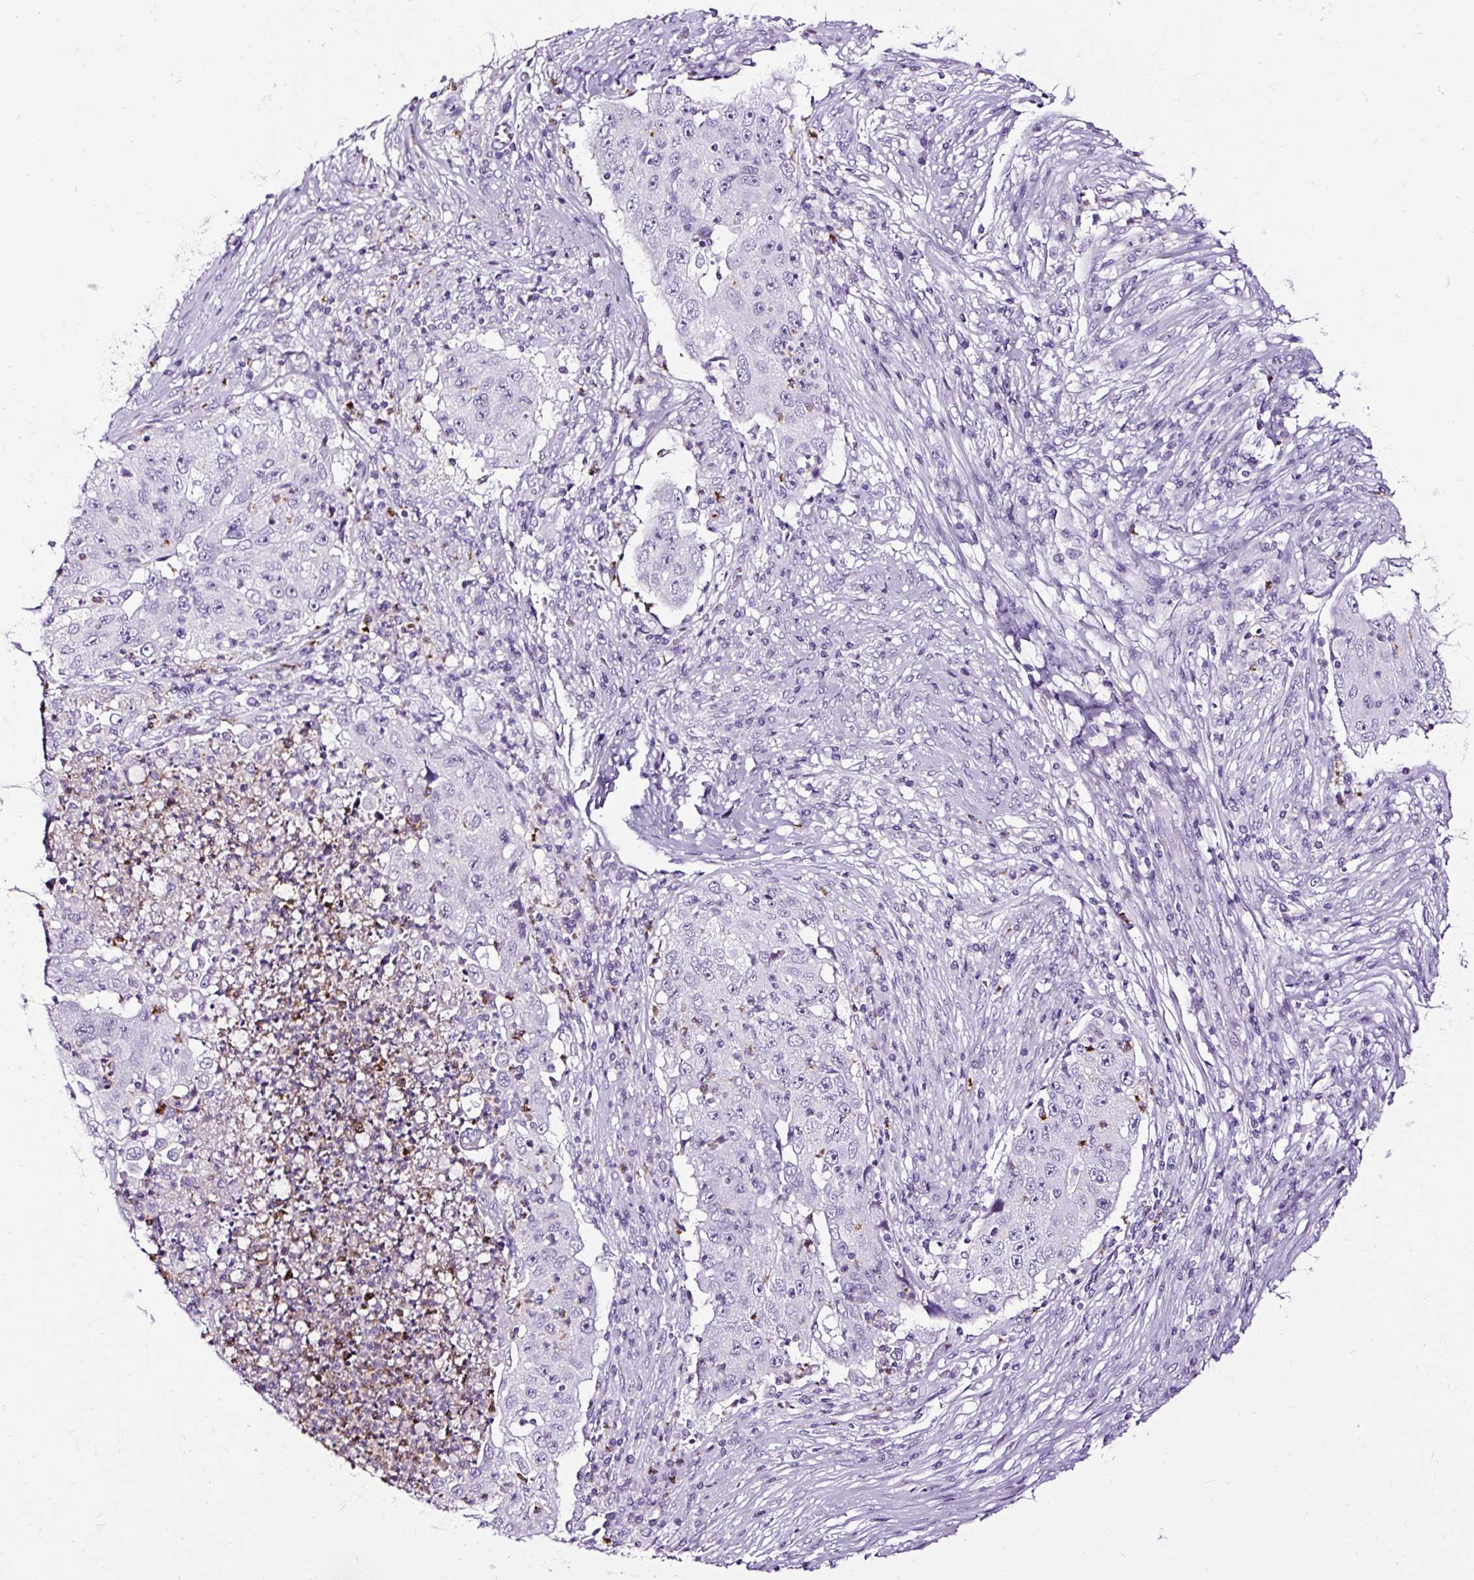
{"staining": {"intensity": "negative", "quantity": "none", "location": "none"}, "tissue": "lung cancer", "cell_type": "Tumor cells", "image_type": "cancer", "snomed": [{"axis": "morphology", "description": "Squamous cell carcinoma, NOS"}, {"axis": "topography", "description": "Lung"}], "caption": "Photomicrograph shows no significant protein positivity in tumor cells of lung squamous cell carcinoma.", "gene": "SLC7A8", "patient": {"sex": "male", "age": 64}}